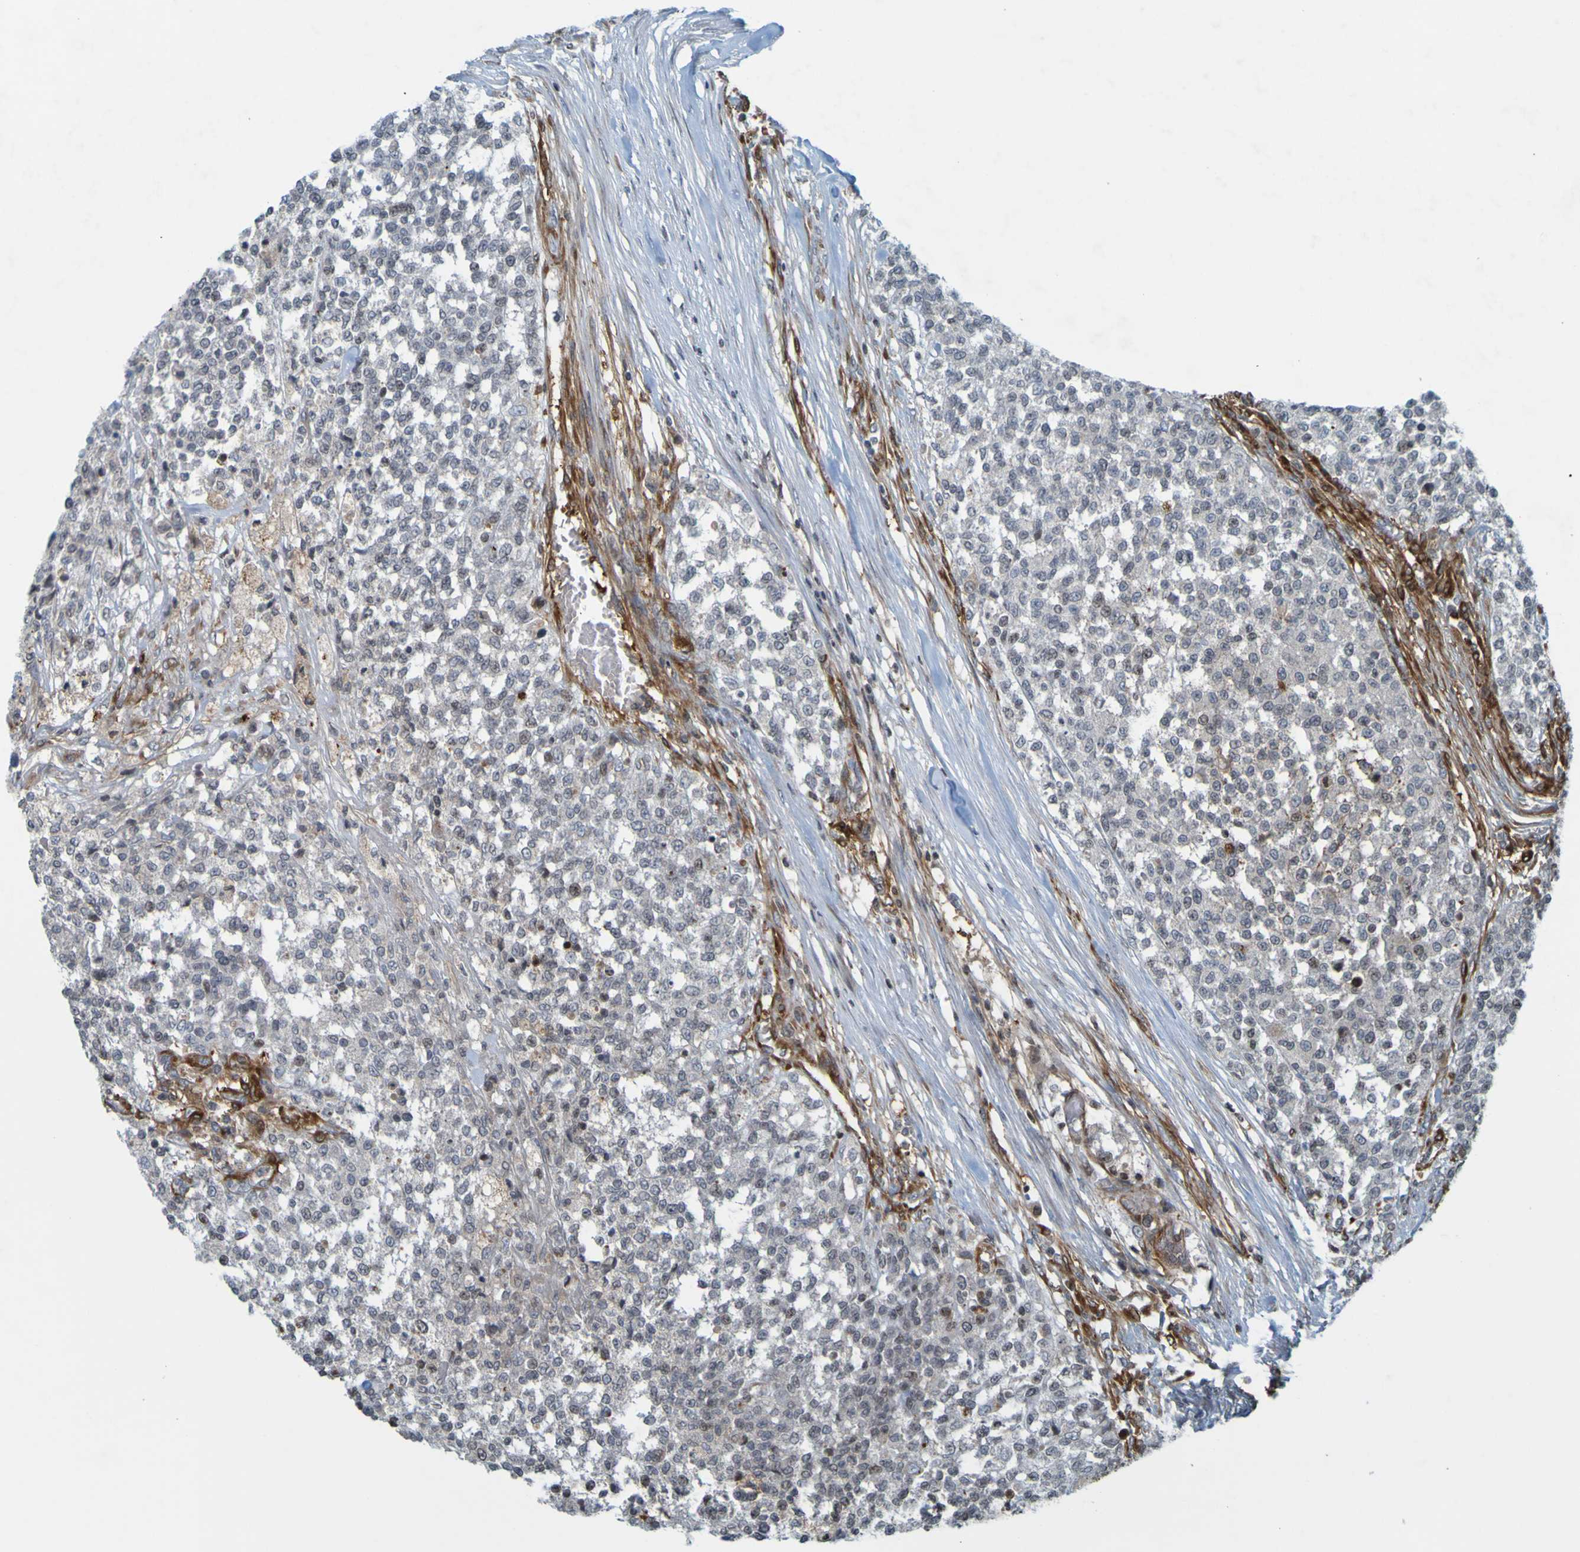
{"staining": {"intensity": "negative", "quantity": "none", "location": "none"}, "tissue": "testis cancer", "cell_type": "Tumor cells", "image_type": "cancer", "snomed": [{"axis": "morphology", "description": "Seminoma, NOS"}, {"axis": "topography", "description": "Testis"}], "caption": "IHC of human testis cancer (seminoma) shows no expression in tumor cells.", "gene": "GUCY1A1", "patient": {"sex": "male", "age": 59}}